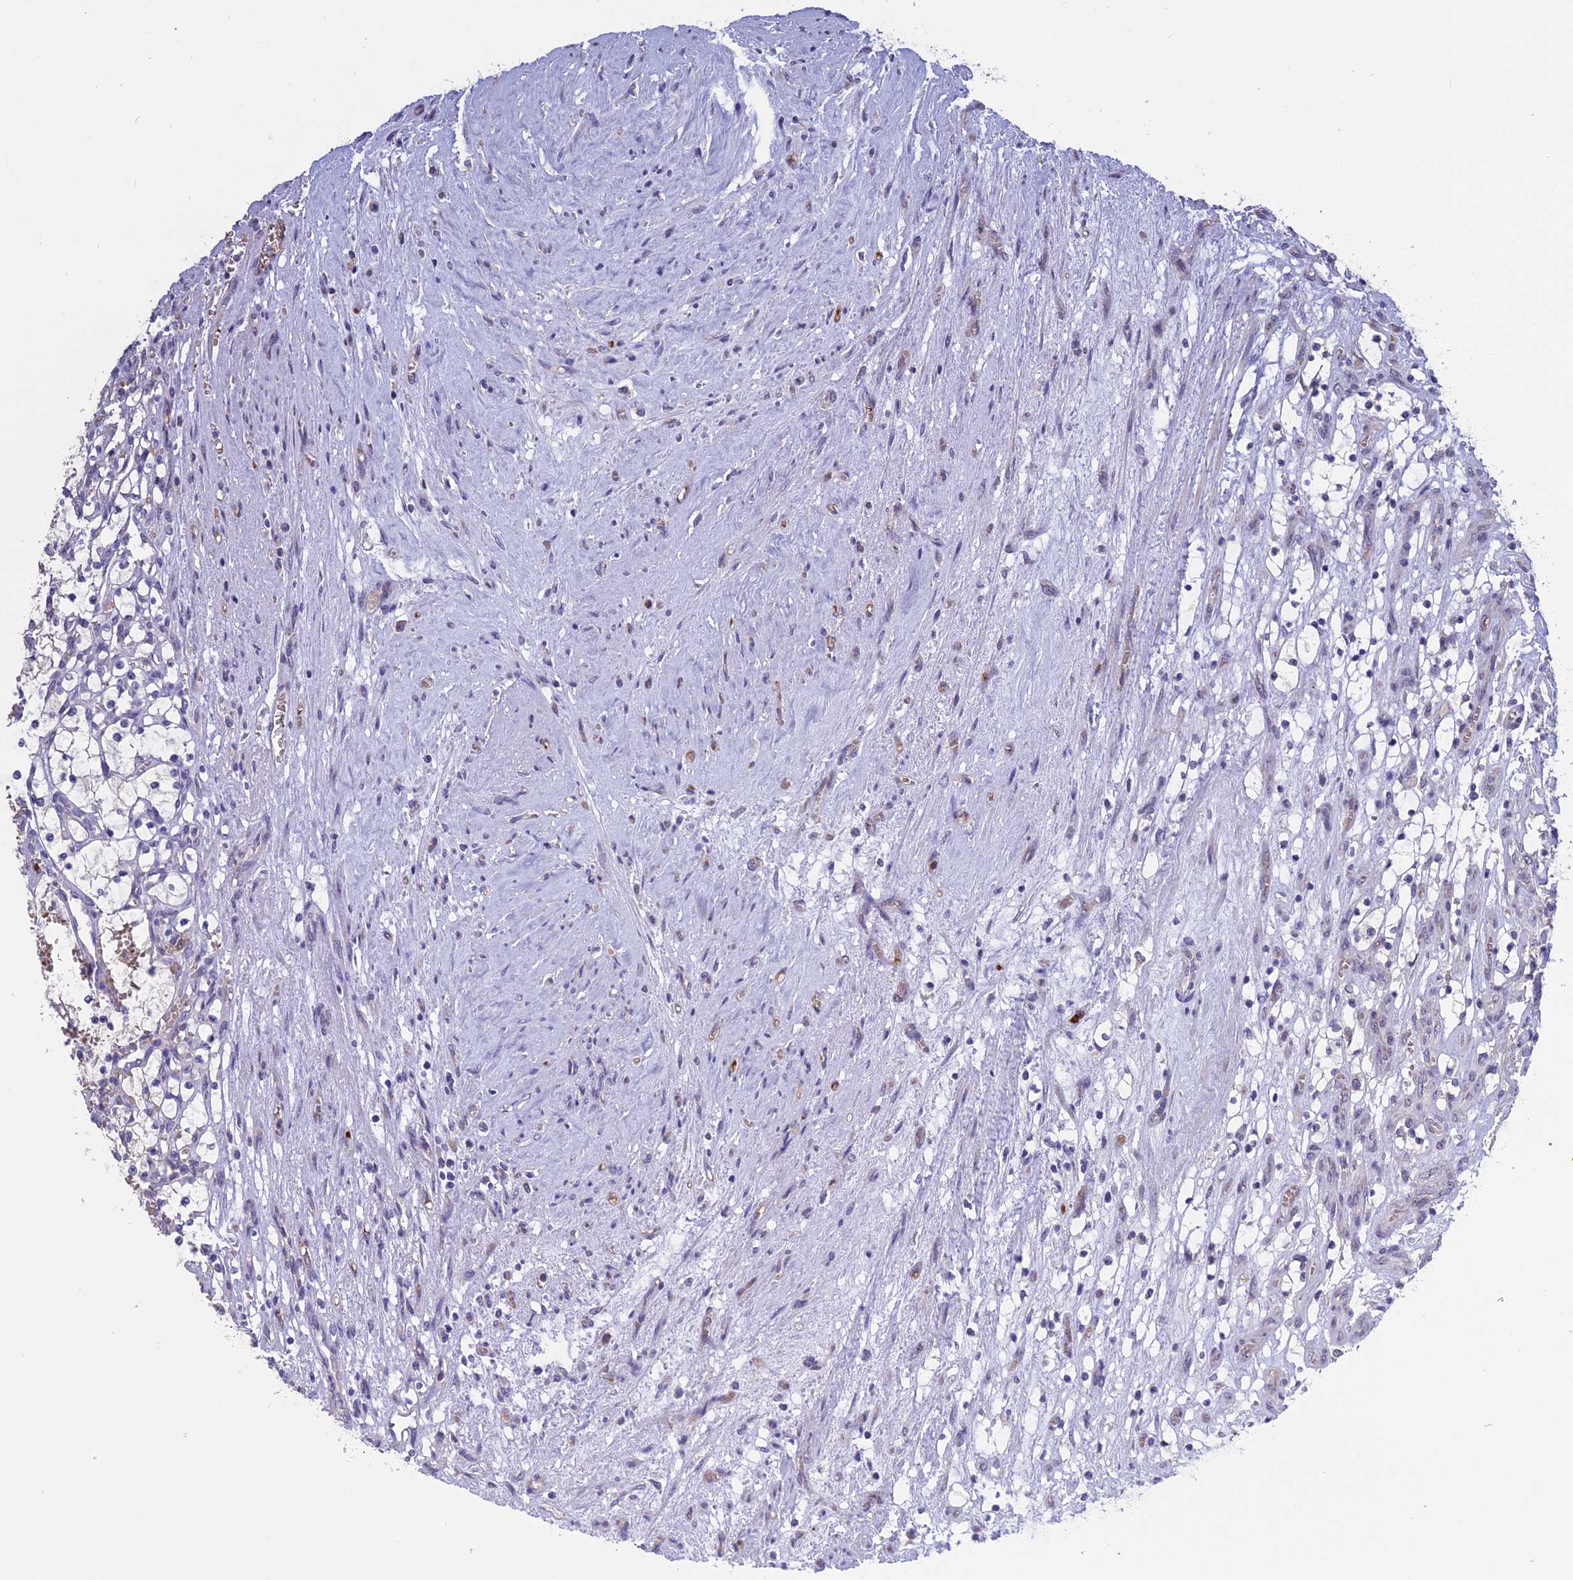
{"staining": {"intensity": "negative", "quantity": "none", "location": "none"}, "tissue": "renal cancer", "cell_type": "Tumor cells", "image_type": "cancer", "snomed": [{"axis": "morphology", "description": "Adenocarcinoma, NOS"}, {"axis": "topography", "description": "Kidney"}], "caption": "A photomicrograph of renal cancer (adenocarcinoma) stained for a protein exhibits no brown staining in tumor cells.", "gene": "KNOP1", "patient": {"sex": "female", "age": 69}}